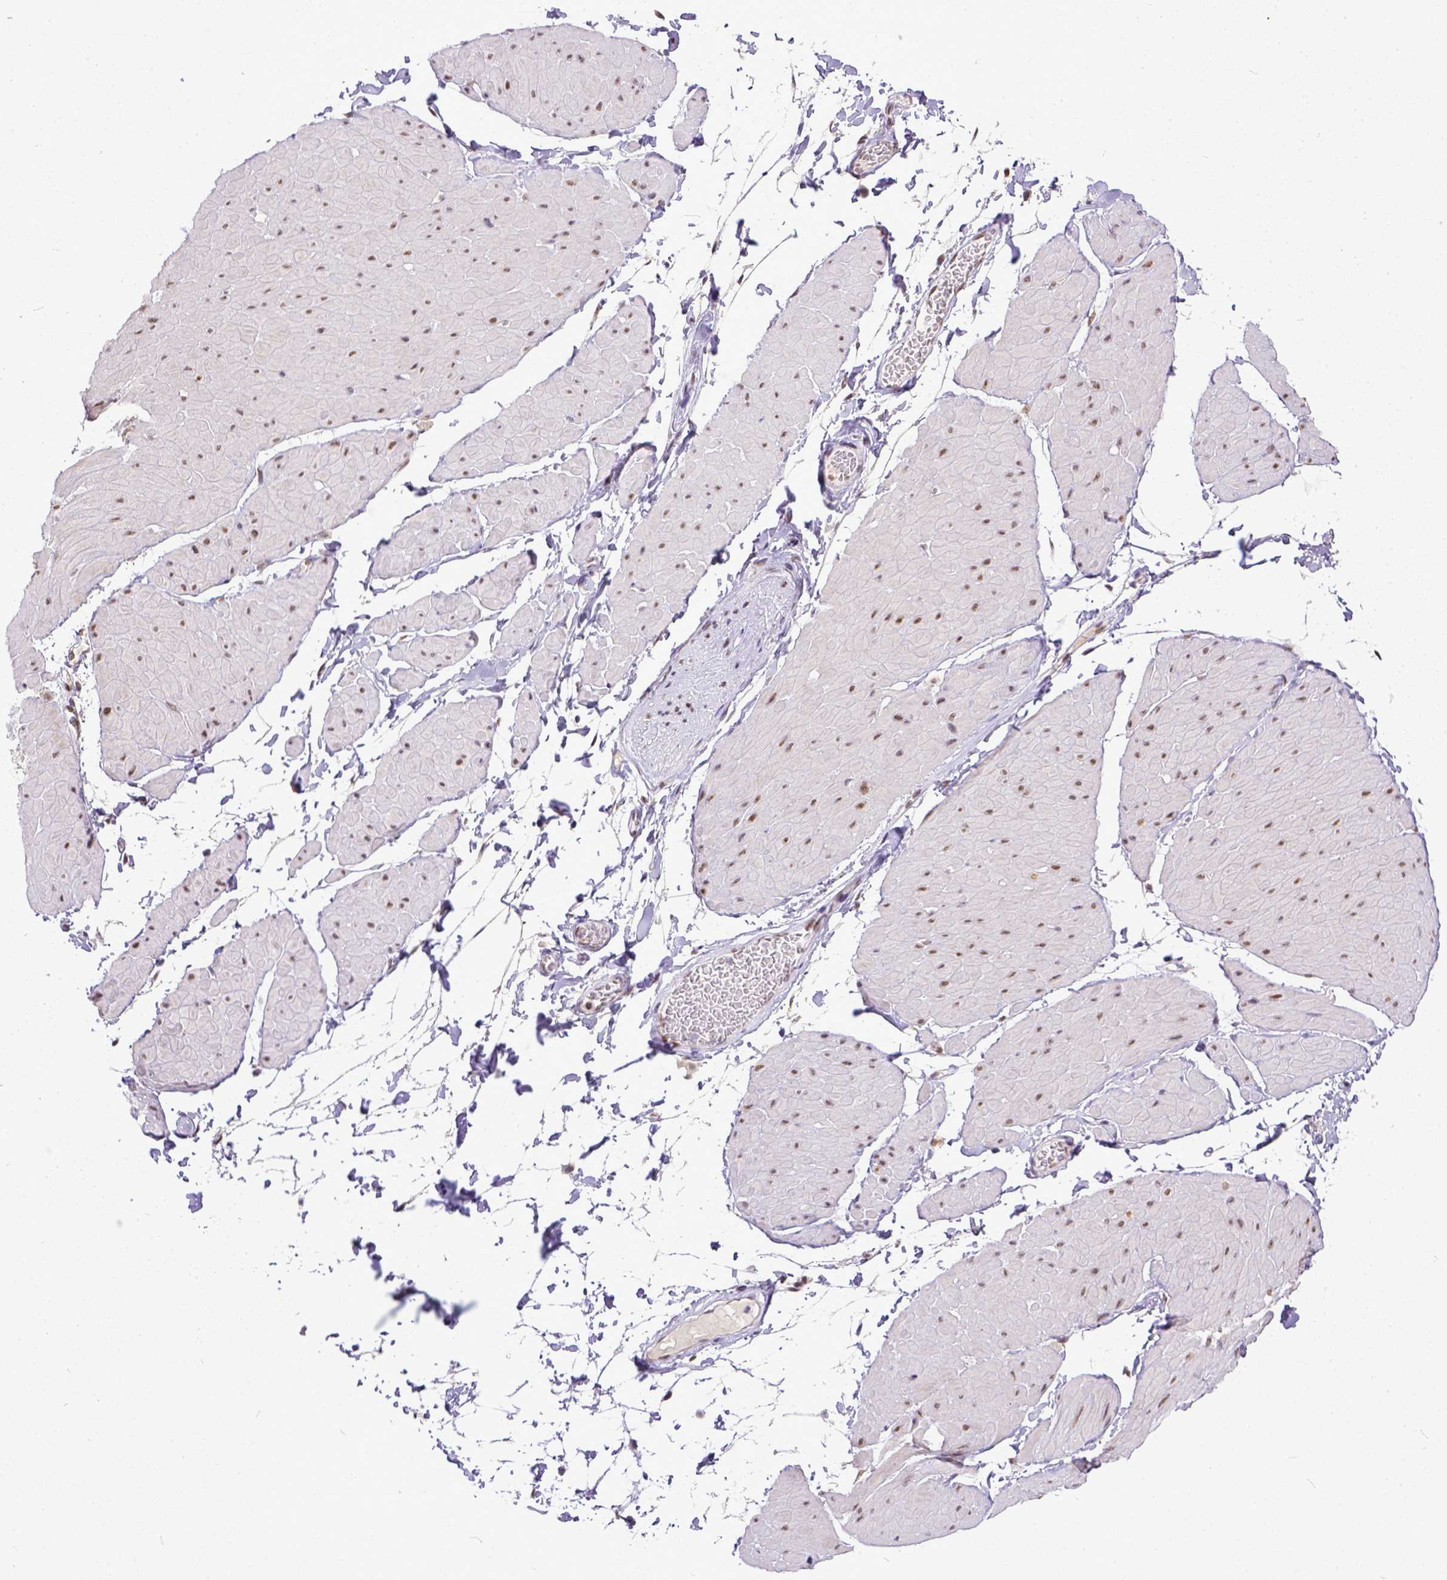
{"staining": {"intensity": "moderate", "quantity": ">75%", "location": "nuclear"}, "tissue": "adipose tissue", "cell_type": "Adipocytes", "image_type": "normal", "snomed": [{"axis": "morphology", "description": "Normal tissue, NOS"}, {"axis": "topography", "description": "Smooth muscle"}, {"axis": "topography", "description": "Peripheral nerve tissue"}], "caption": "A medium amount of moderate nuclear staining is identified in about >75% of adipocytes in benign adipose tissue. (Brightfield microscopy of DAB IHC at high magnification).", "gene": "ERCC1", "patient": {"sex": "male", "age": 58}}